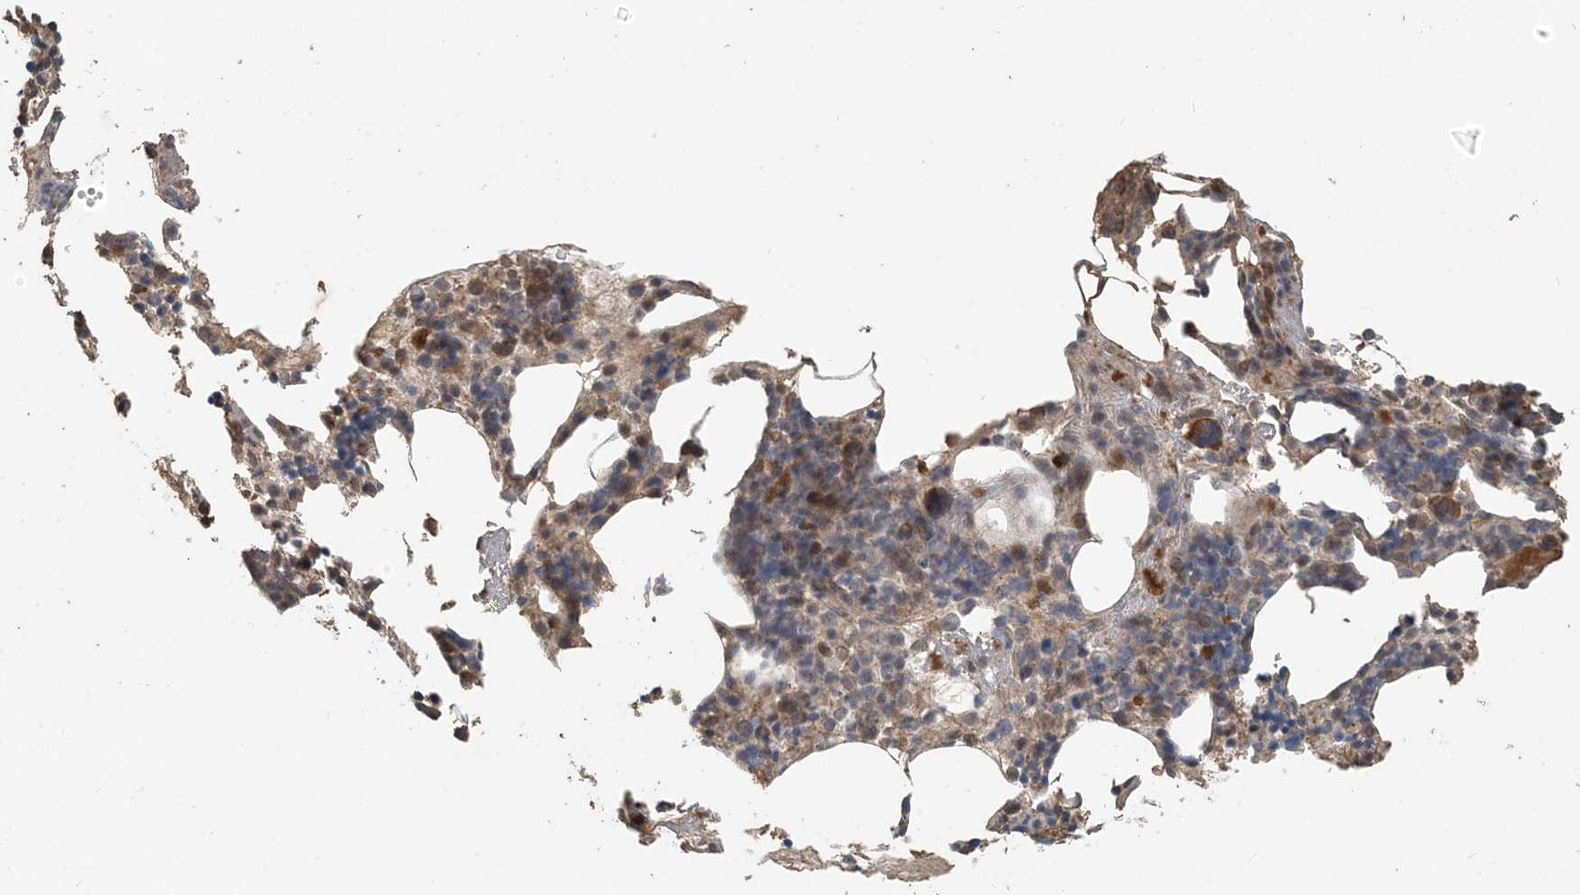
{"staining": {"intensity": "moderate", "quantity": "<25%", "location": "cytoplasmic/membranous"}, "tissue": "bone marrow", "cell_type": "Hematopoietic cells", "image_type": "normal", "snomed": [{"axis": "morphology", "description": "Normal tissue, NOS"}, {"axis": "morphology", "description": "Inflammation, NOS"}, {"axis": "topography", "description": "Bone marrow"}], "caption": "Human bone marrow stained with a brown dye demonstrates moderate cytoplasmic/membranous positive staining in about <25% of hematopoietic cells.", "gene": "ZC3H12A", "patient": {"sex": "female", "age": 77}}